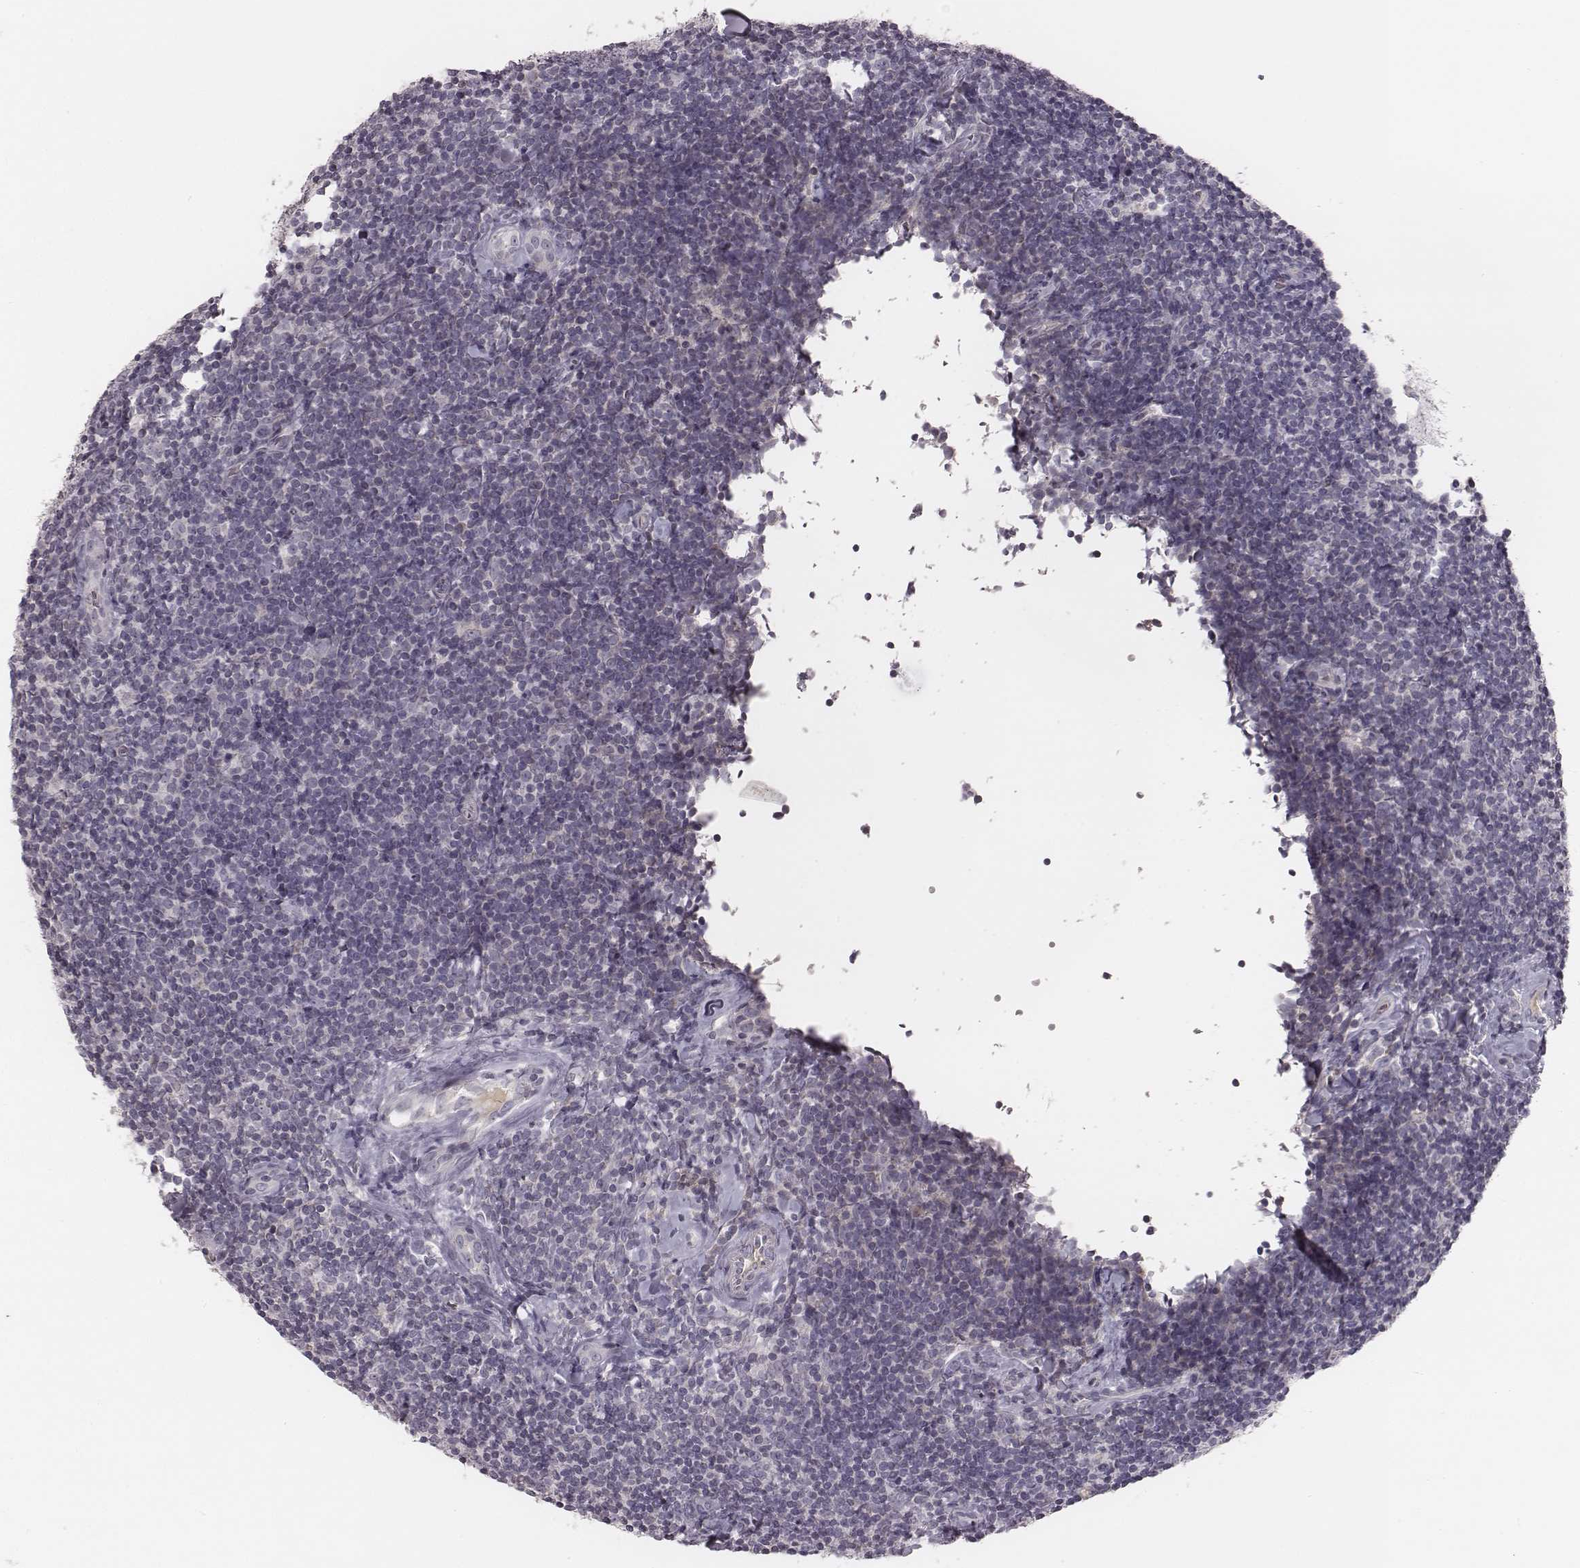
{"staining": {"intensity": "negative", "quantity": "none", "location": "none"}, "tissue": "lymphoma", "cell_type": "Tumor cells", "image_type": "cancer", "snomed": [{"axis": "morphology", "description": "Malignant lymphoma, non-Hodgkin's type, Low grade"}, {"axis": "topography", "description": "Lymph node"}], "caption": "This is an IHC micrograph of lymphoma. There is no positivity in tumor cells.", "gene": "TLX3", "patient": {"sex": "female", "age": 56}}